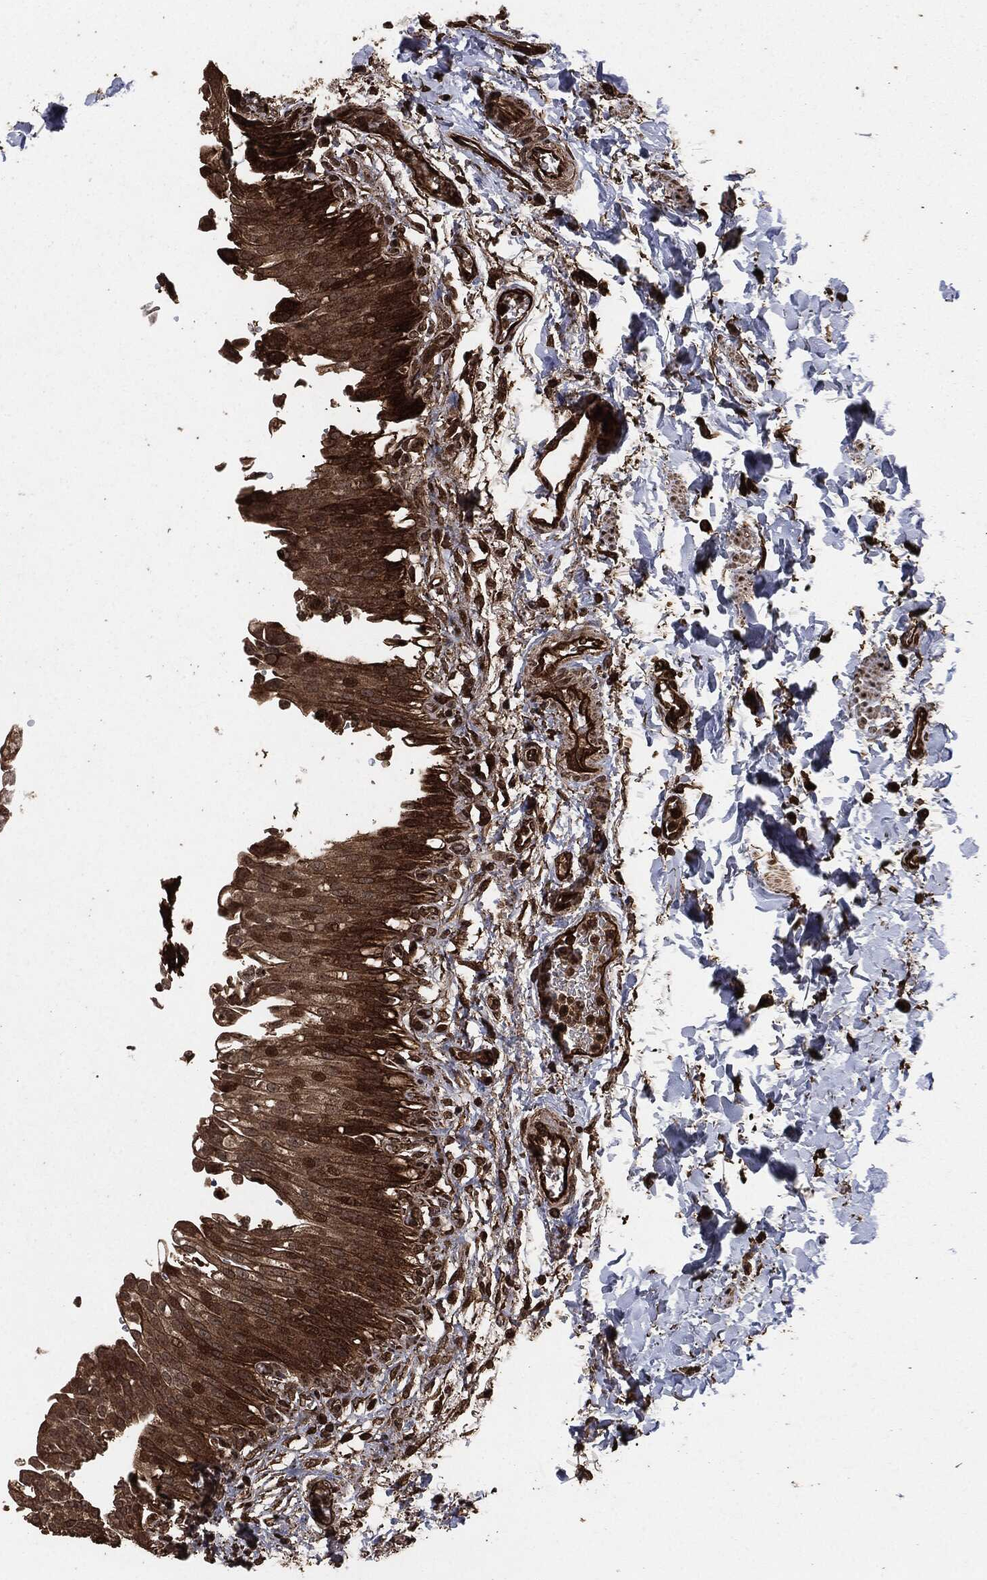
{"staining": {"intensity": "strong", "quantity": "25%-75%", "location": "cytoplasmic/membranous,nuclear"}, "tissue": "urinary bladder", "cell_type": "Urothelial cells", "image_type": "normal", "snomed": [{"axis": "morphology", "description": "Normal tissue, NOS"}, {"axis": "topography", "description": "Urinary bladder"}], "caption": "A brown stain labels strong cytoplasmic/membranous,nuclear positivity of a protein in urothelial cells of normal urinary bladder.", "gene": "EGFR", "patient": {"sex": "female", "age": 60}}